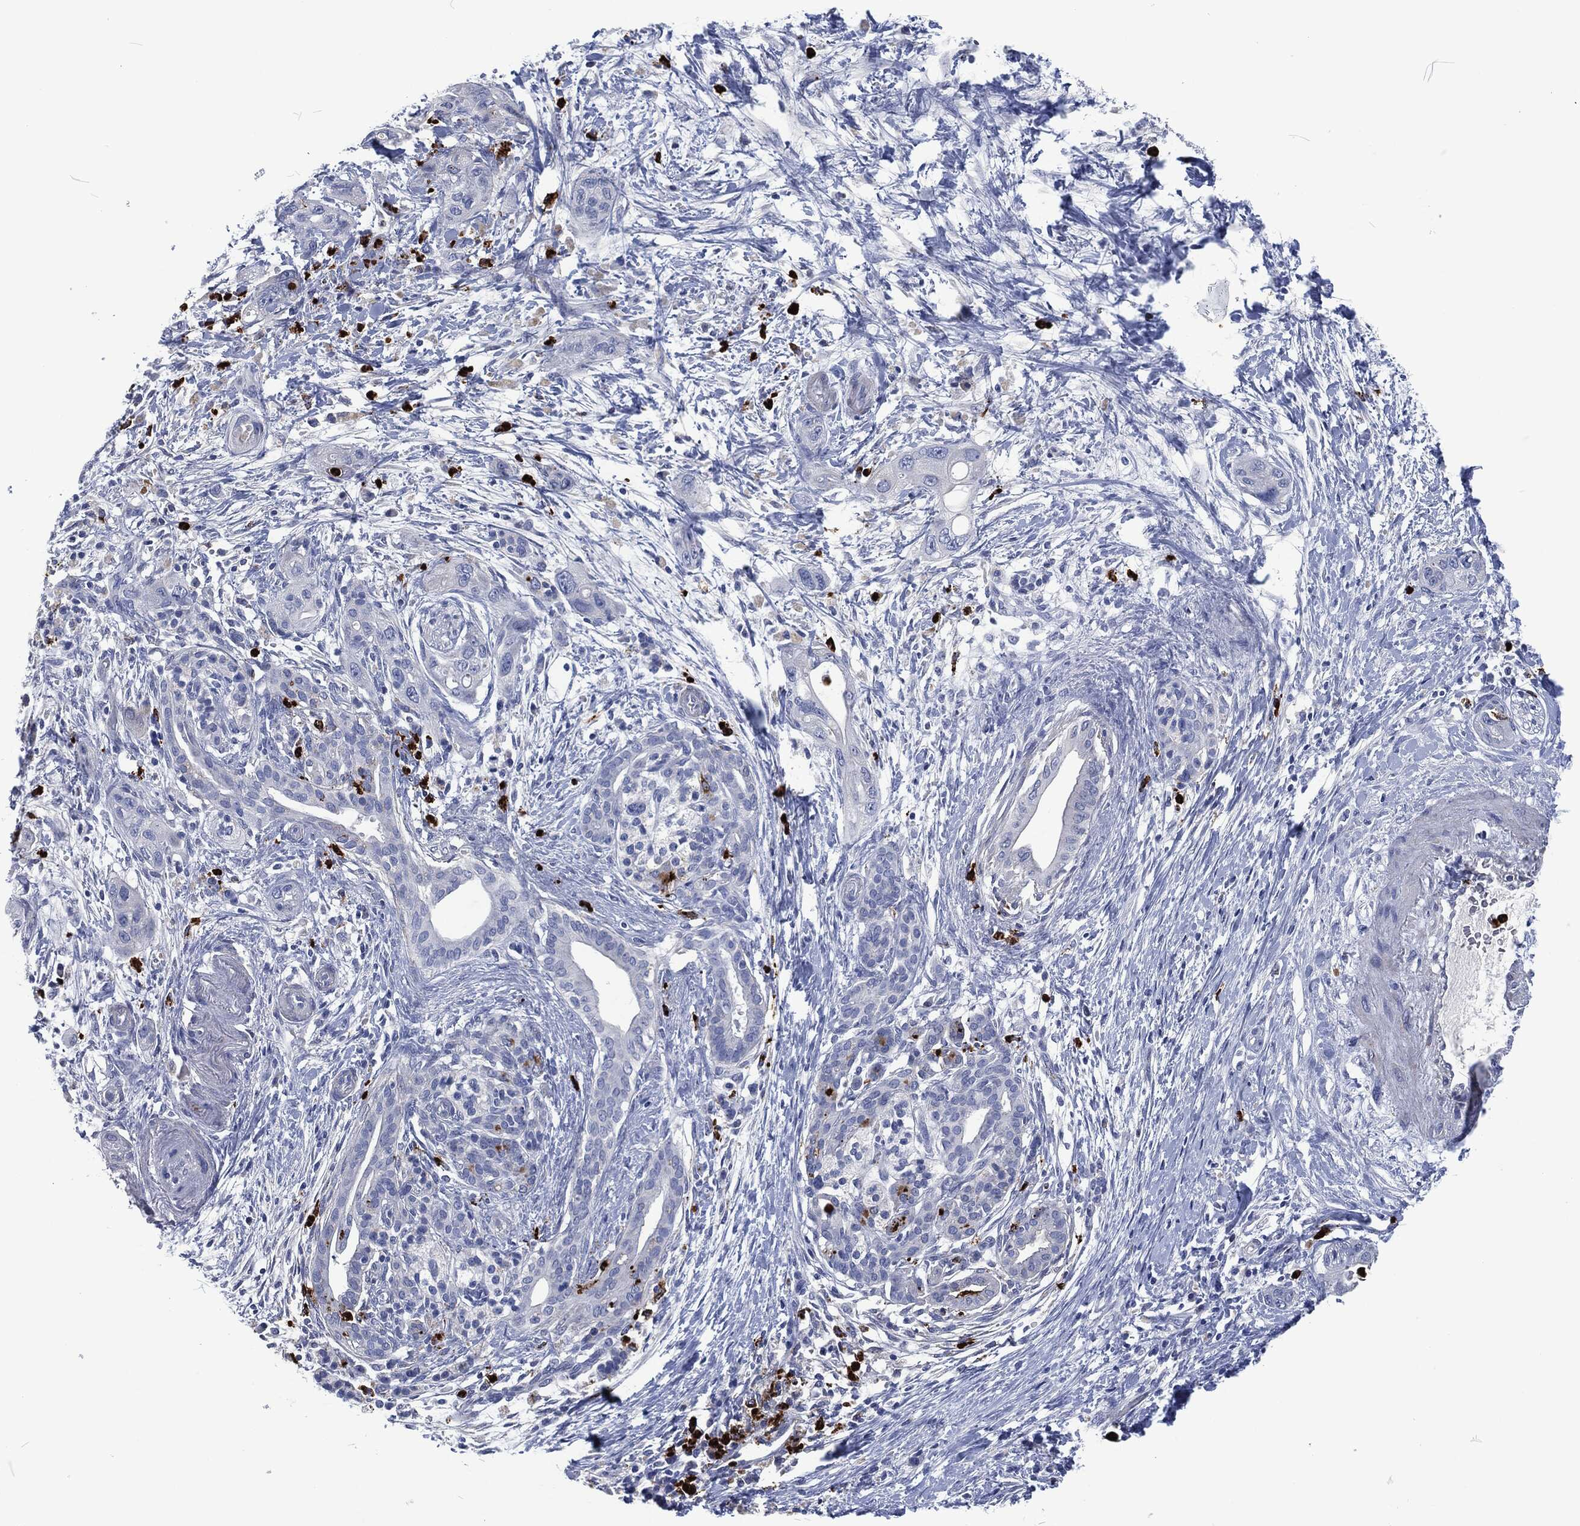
{"staining": {"intensity": "negative", "quantity": "none", "location": "none"}, "tissue": "pancreatic cancer", "cell_type": "Tumor cells", "image_type": "cancer", "snomed": [{"axis": "morphology", "description": "Adenocarcinoma, NOS"}, {"axis": "topography", "description": "Pancreas"}], "caption": "This is an immunohistochemistry image of human pancreatic adenocarcinoma. There is no expression in tumor cells.", "gene": "MPO", "patient": {"sex": "male", "age": 44}}